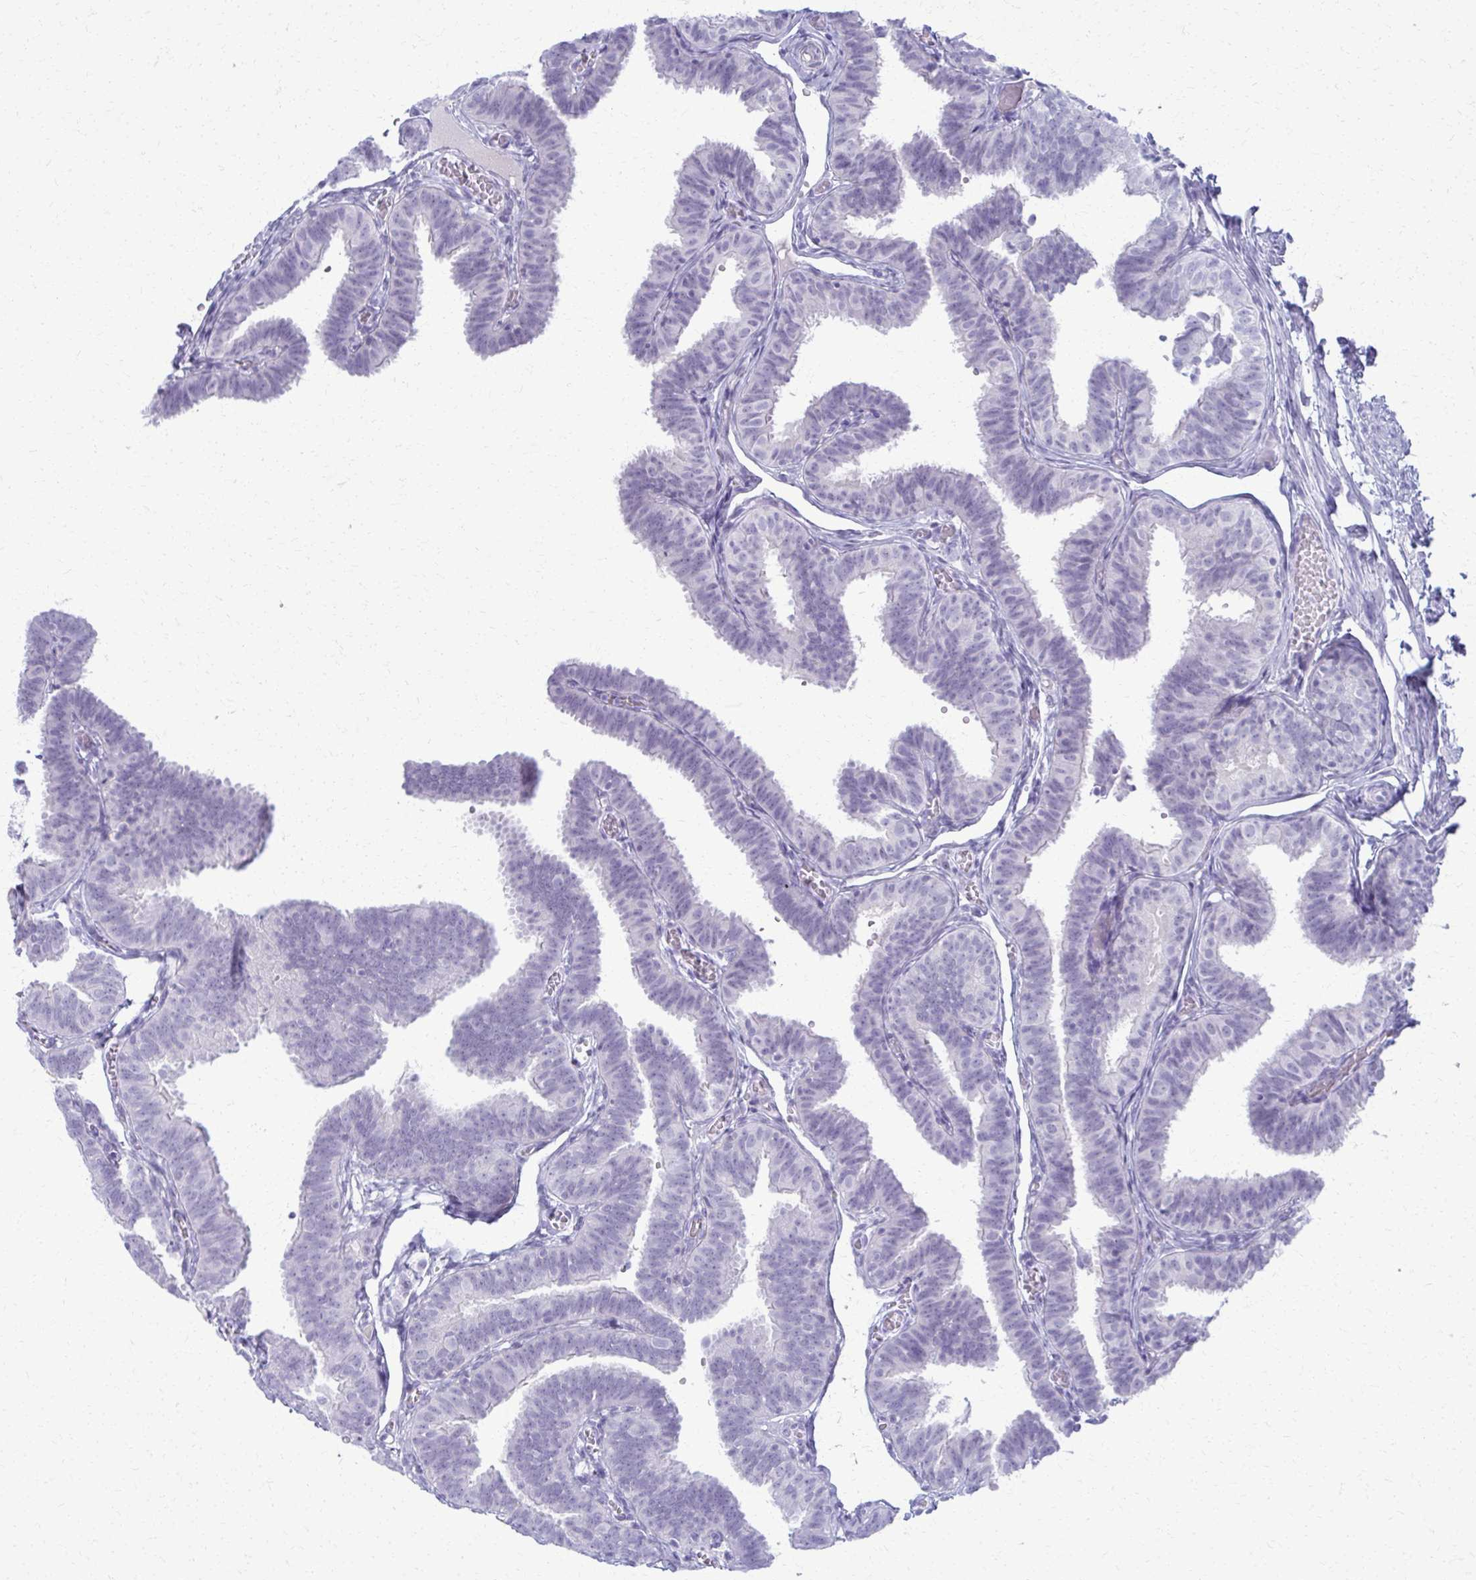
{"staining": {"intensity": "negative", "quantity": "none", "location": "none"}, "tissue": "fallopian tube", "cell_type": "Glandular cells", "image_type": "normal", "snomed": [{"axis": "morphology", "description": "Normal tissue, NOS"}, {"axis": "topography", "description": "Fallopian tube"}], "caption": "The histopathology image reveals no staining of glandular cells in normal fallopian tube. (Stains: DAB (3,3'-diaminobenzidine) immunohistochemistry with hematoxylin counter stain, Microscopy: brightfield microscopy at high magnification).", "gene": "ACSM2A", "patient": {"sex": "female", "age": 25}}